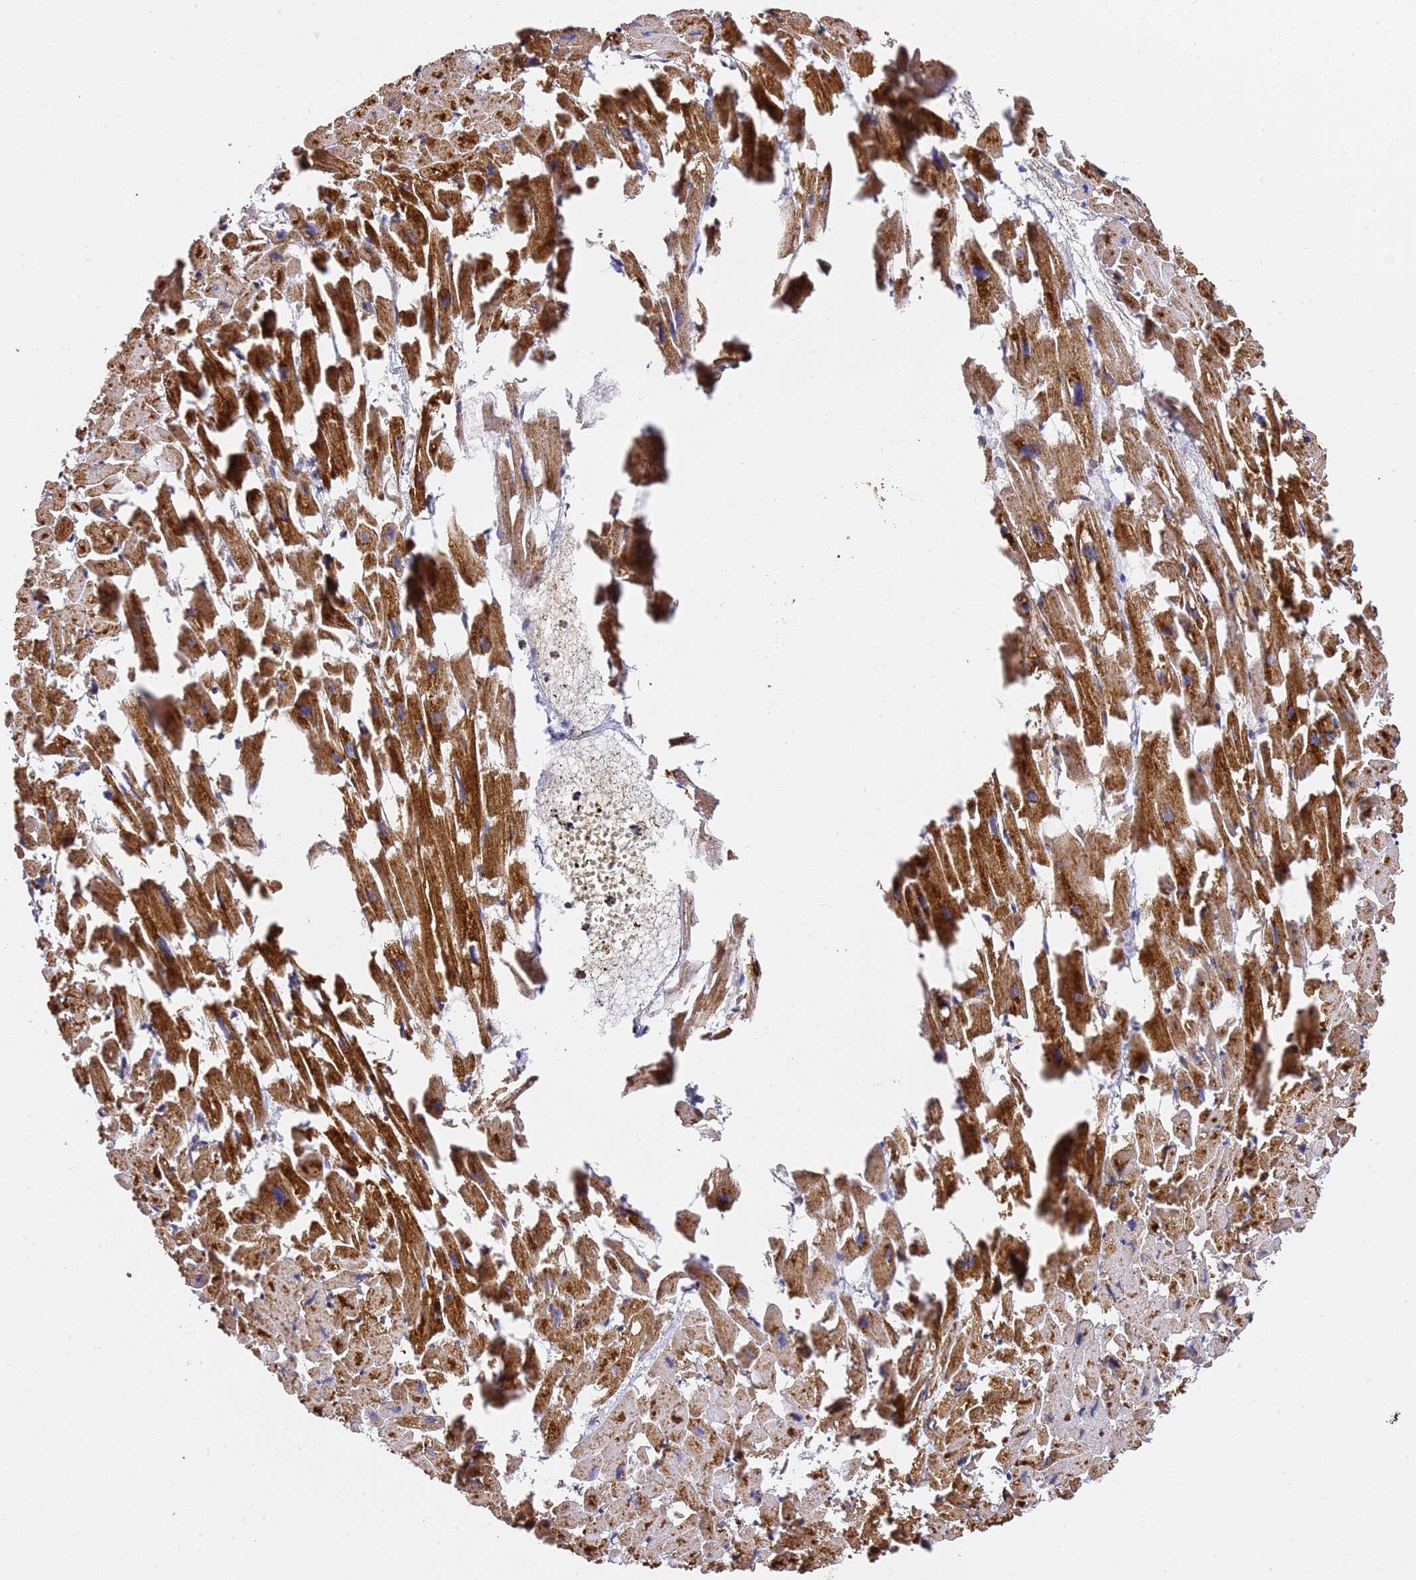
{"staining": {"intensity": "strong", "quantity": ">75%", "location": "cytoplasmic/membranous"}, "tissue": "heart muscle", "cell_type": "Cardiomyocytes", "image_type": "normal", "snomed": [{"axis": "morphology", "description": "Normal tissue, NOS"}, {"axis": "topography", "description": "Heart"}], "caption": "This is an image of immunohistochemistry (IHC) staining of unremarkable heart muscle, which shows strong positivity in the cytoplasmic/membranous of cardiomyocytes.", "gene": "NDUFA3", "patient": {"sex": "female", "age": 64}}